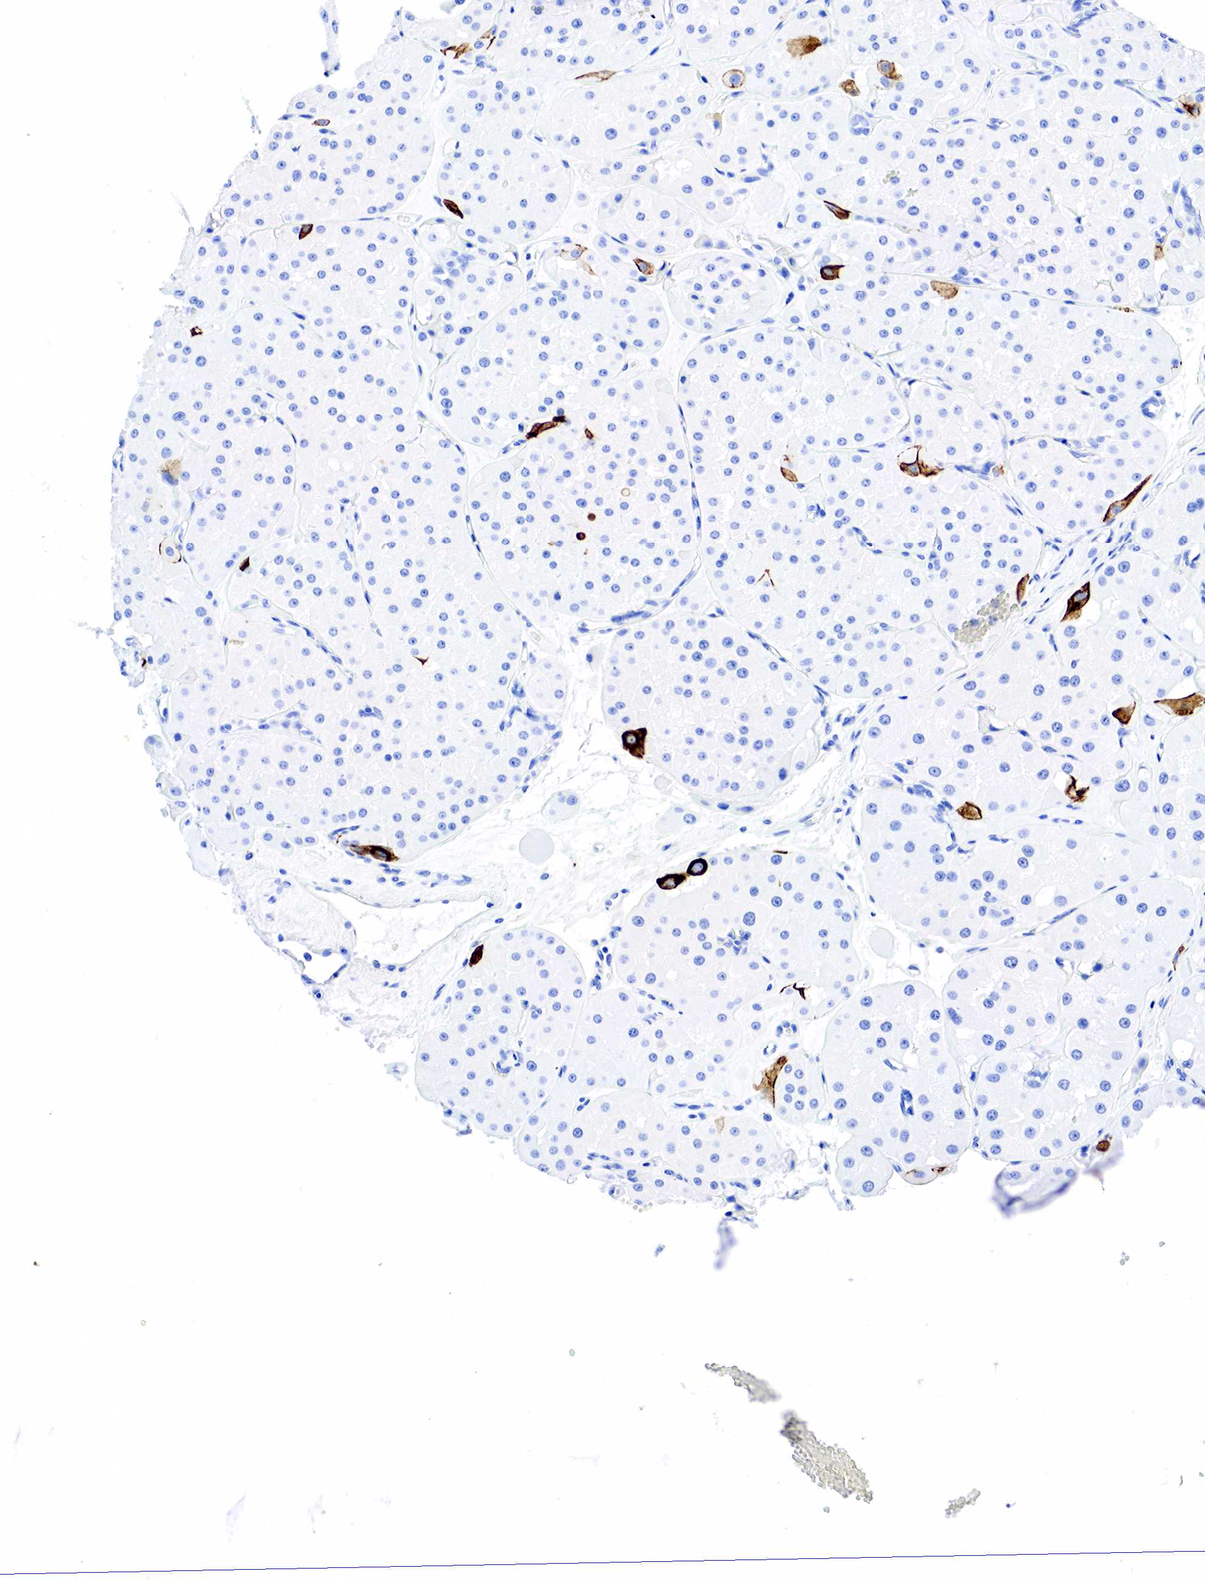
{"staining": {"intensity": "strong", "quantity": "<25%", "location": "cytoplasmic/membranous"}, "tissue": "renal cancer", "cell_type": "Tumor cells", "image_type": "cancer", "snomed": [{"axis": "morphology", "description": "Adenocarcinoma, uncertain malignant potential"}, {"axis": "topography", "description": "Kidney"}], "caption": "Protein staining of adenocarcinoma,  uncertain malignant potential (renal) tissue reveals strong cytoplasmic/membranous staining in about <25% of tumor cells.", "gene": "KRT7", "patient": {"sex": "male", "age": 63}}